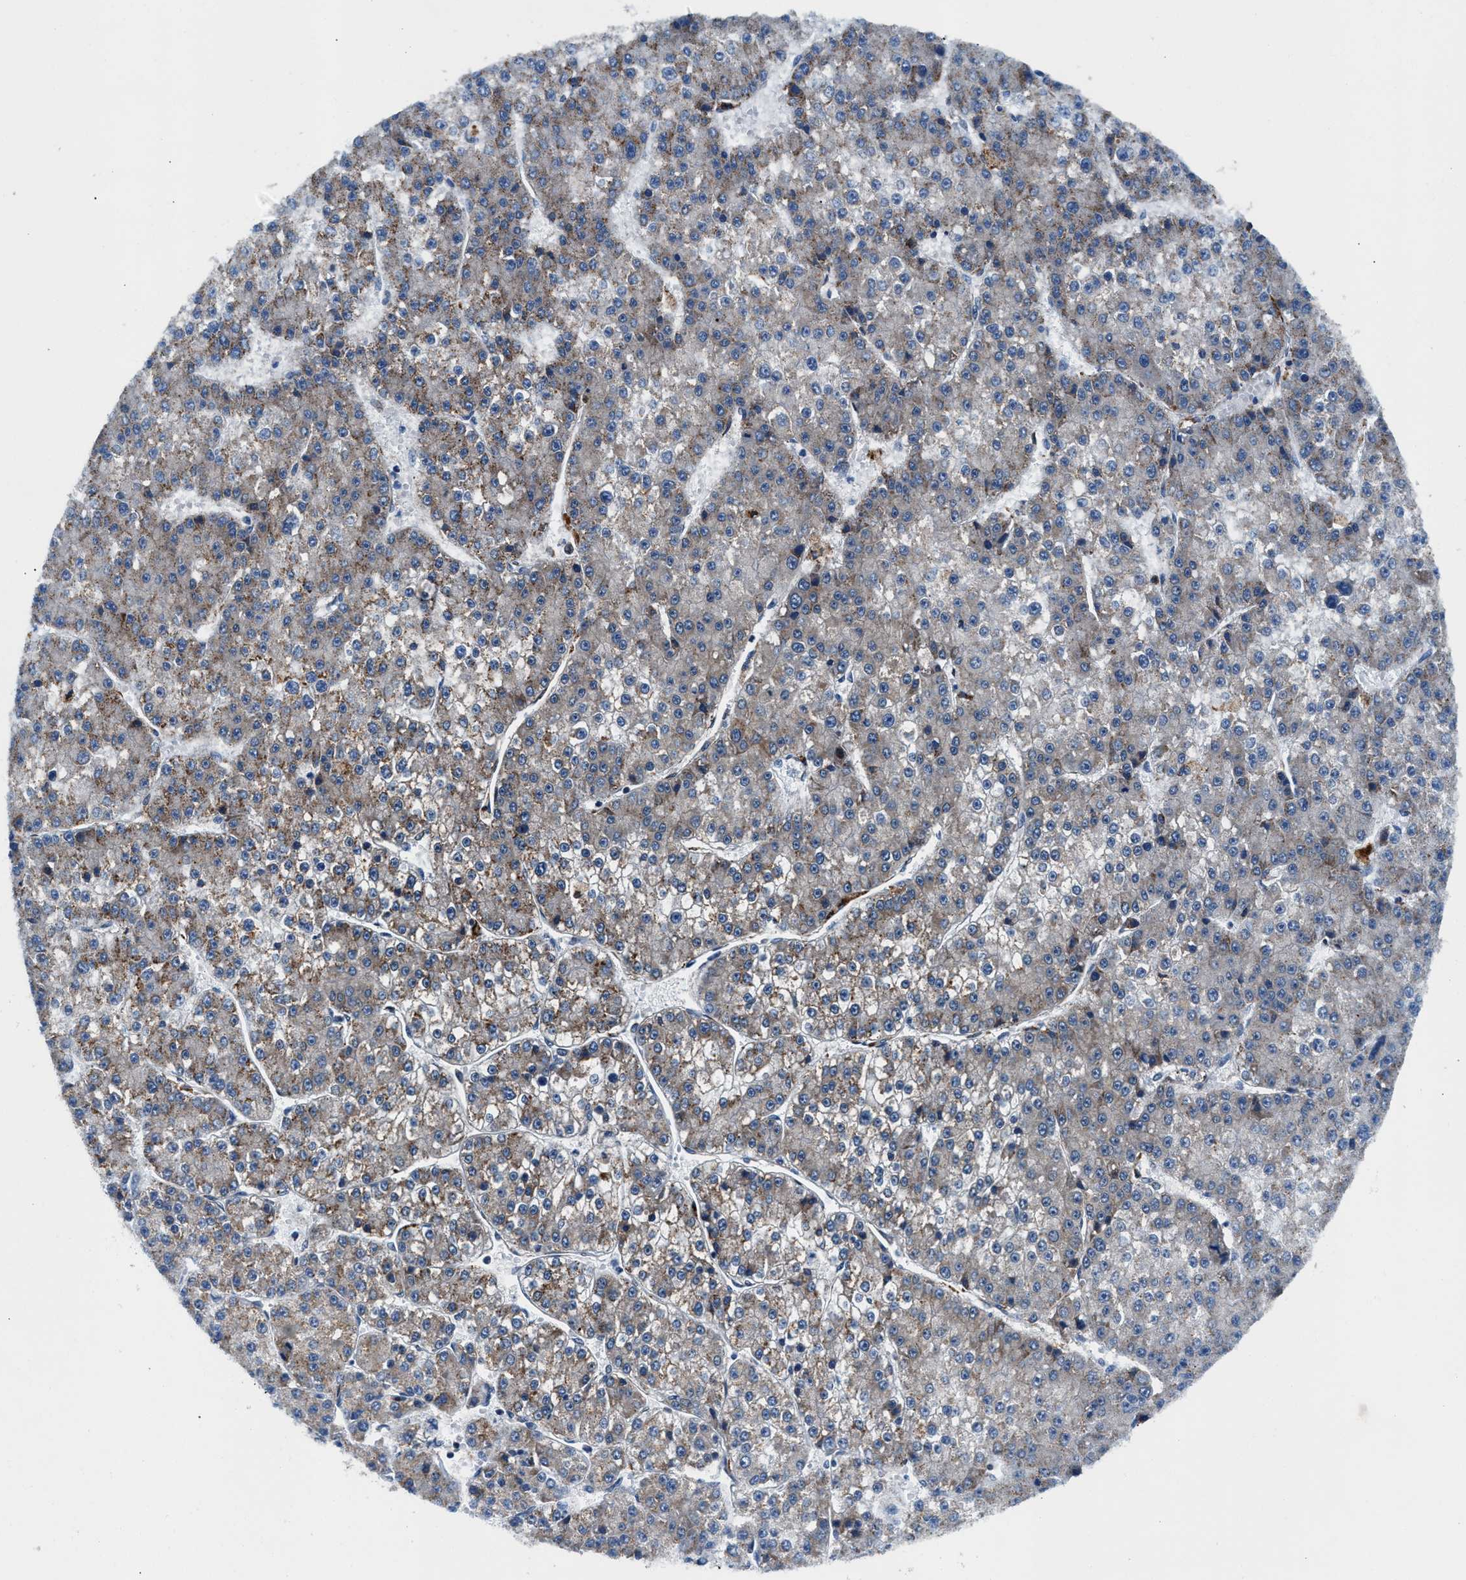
{"staining": {"intensity": "weak", "quantity": "25%-75%", "location": "cytoplasmic/membranous"}, "tissue": "liver cancer", "cell_type": "Tumor cells", "image_type": "cancer", "snomed": [{"axis": "morphology", "description": "Carcinoma, Hepatocellular, NOS"}, {"axis": "topography", "description": "Liver"}], "caption": "This photomicrograph shows immunohistochemistry (IHC) staining of liver cancer (hepatocellular carcinoma), with low weak cytoplasmic/membranous staining in approximately 25%-75% of tumor cells.", "gene": "SLFN11", "patient": {"sex": "female", "age": 73}}